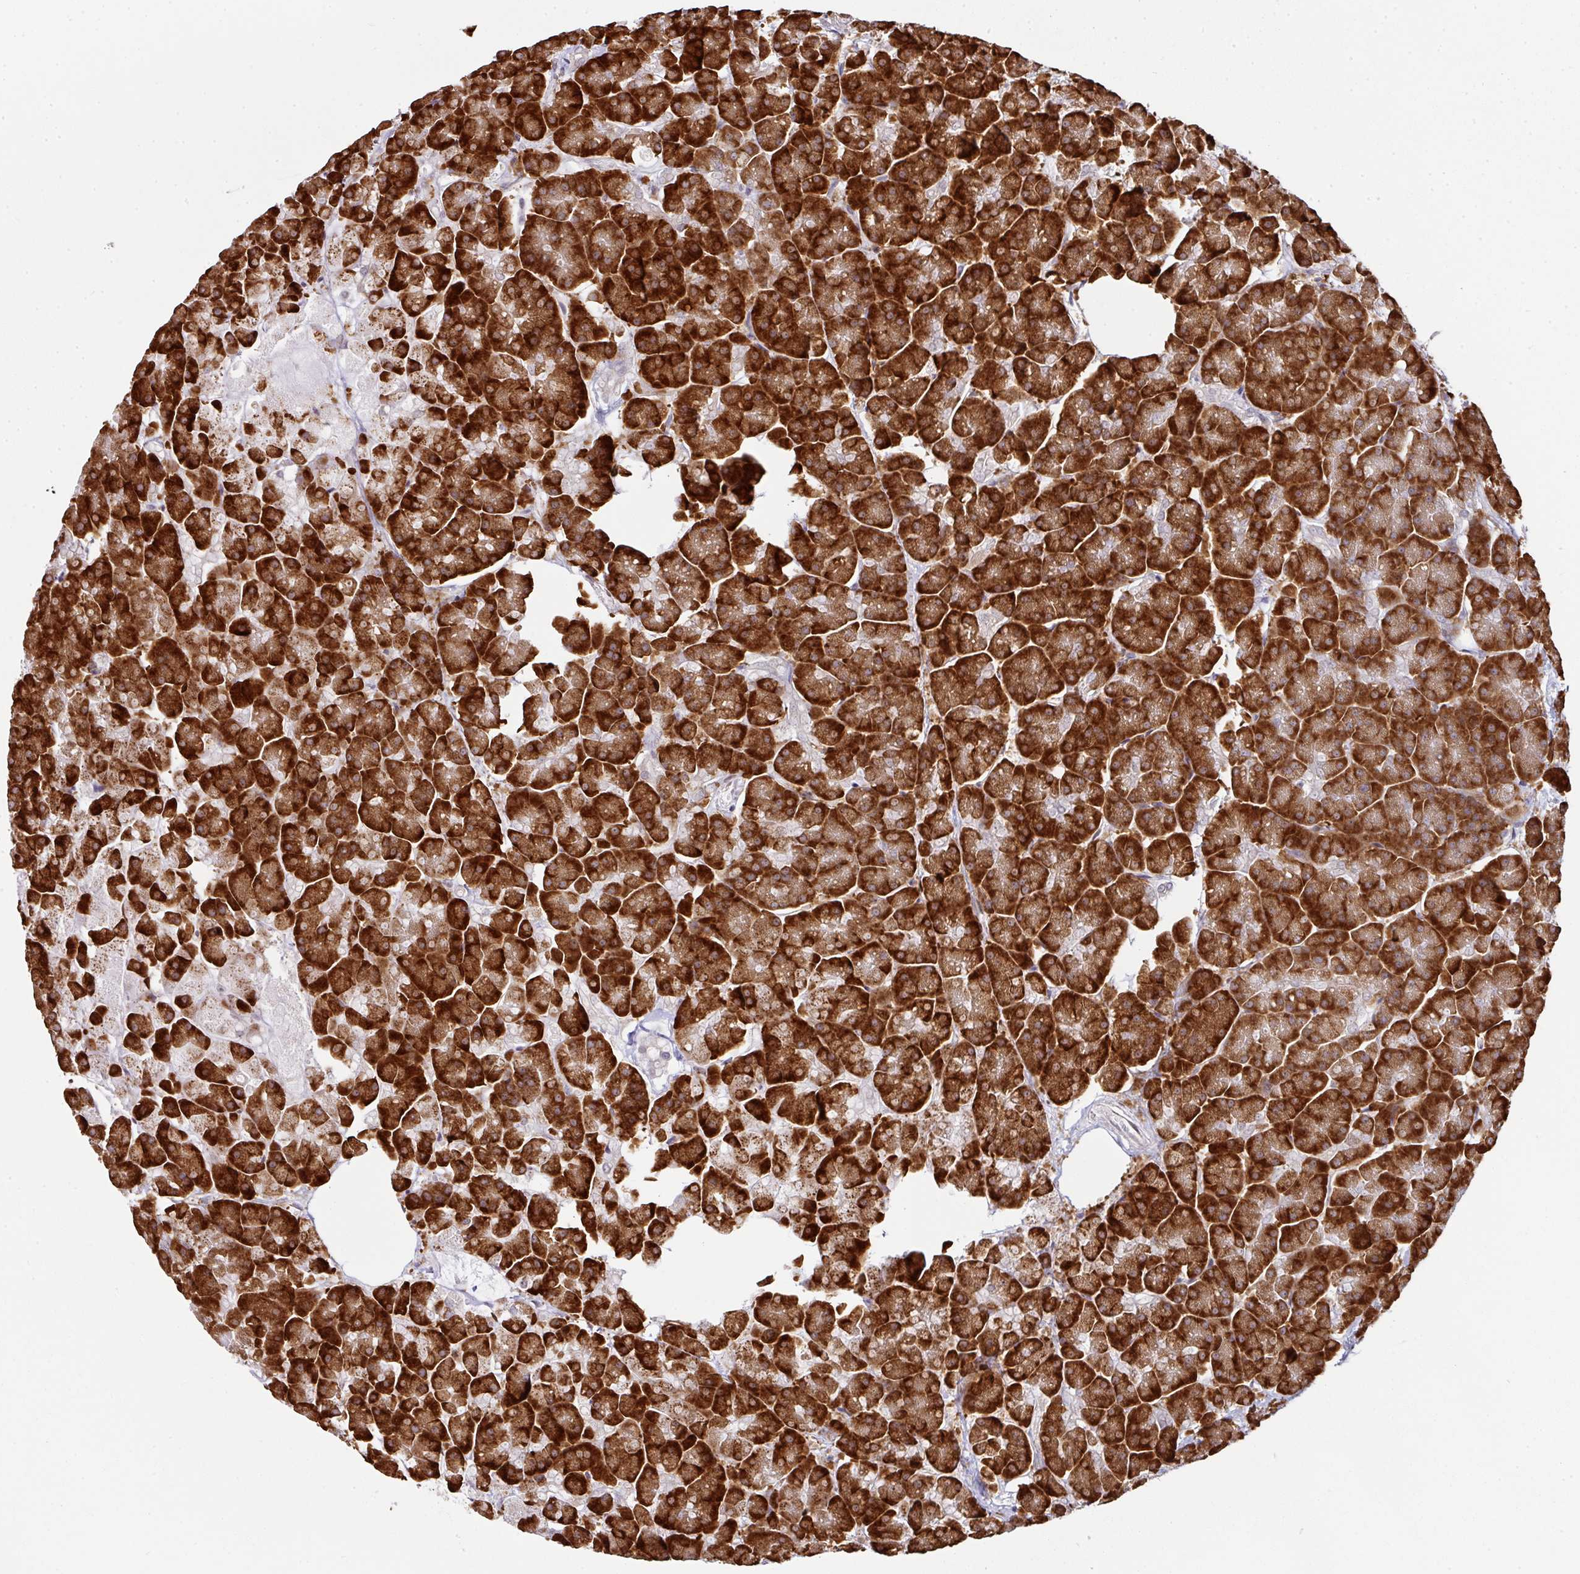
{"staining": {"intensity": "strong", "quantity": ">75%", "location": "cytoplasmic/membranous"}, "tissue": "pancreas", "cell_type": "Exocrine glandular cells", "image_type": "normal", "snomed": [{"axis": "morphology", "description": "Normal tissue, NOS"}, {"axis": "topography", "description": "Pancreas"}, {"axis": "topography", "description": "Peripheral nerve tissue"}], "caption": "Immunohistochemistry (IHC) photomicrograph of normal pancreas stained for a protein (brown), which exhibits high levels of strong cytoplasmic/membranous positivity in about >75% of exocrine glandular cells.", "gene": "APOLD1", "patient": {"sex": "male", "age": 54}}